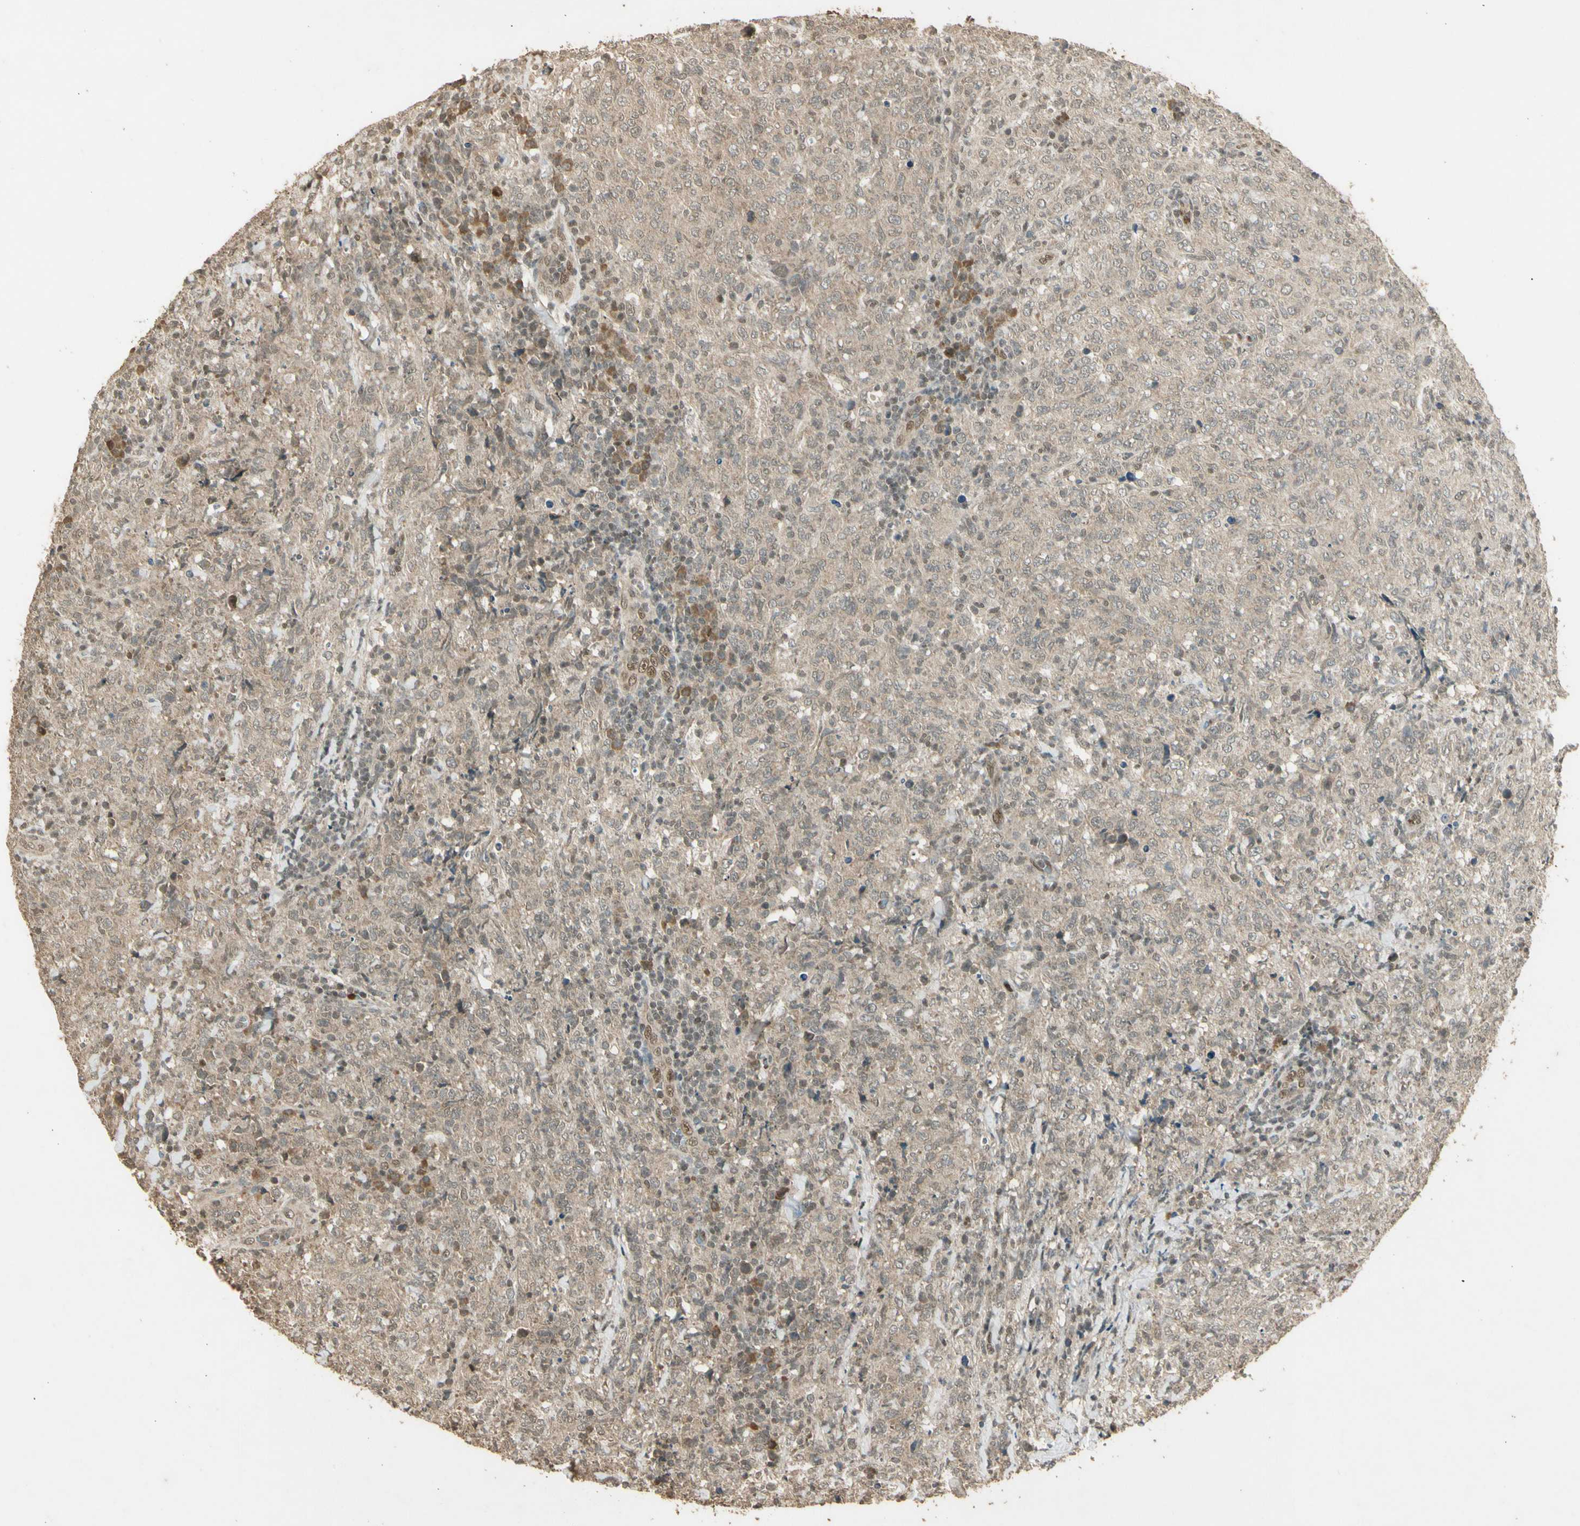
{"staining": {"intensity": "weak", "quantity": "25%-75%", "location": "cytoplasmic/membranous"}, "tissue": "lymphoma", "cell_type": "Tumor cells", "image_type": "cancer", "snomed": [{"axis": "morphology", "description": "Malignant lymphoma, non-Hodgkin's type, High grade"}, {"axis": "topography", "description": "Tonsil"}], "caption": "Immunohistochemistry (IHC) photomicrograph of lymphoma stained for a protein (brown), which exhibits low levels of weak cytoplasmic/membranous positivity in about 25%-75% of tumor cells.", "gene": "GMEB2", "patient": {"sex": "female", "age": 36}}